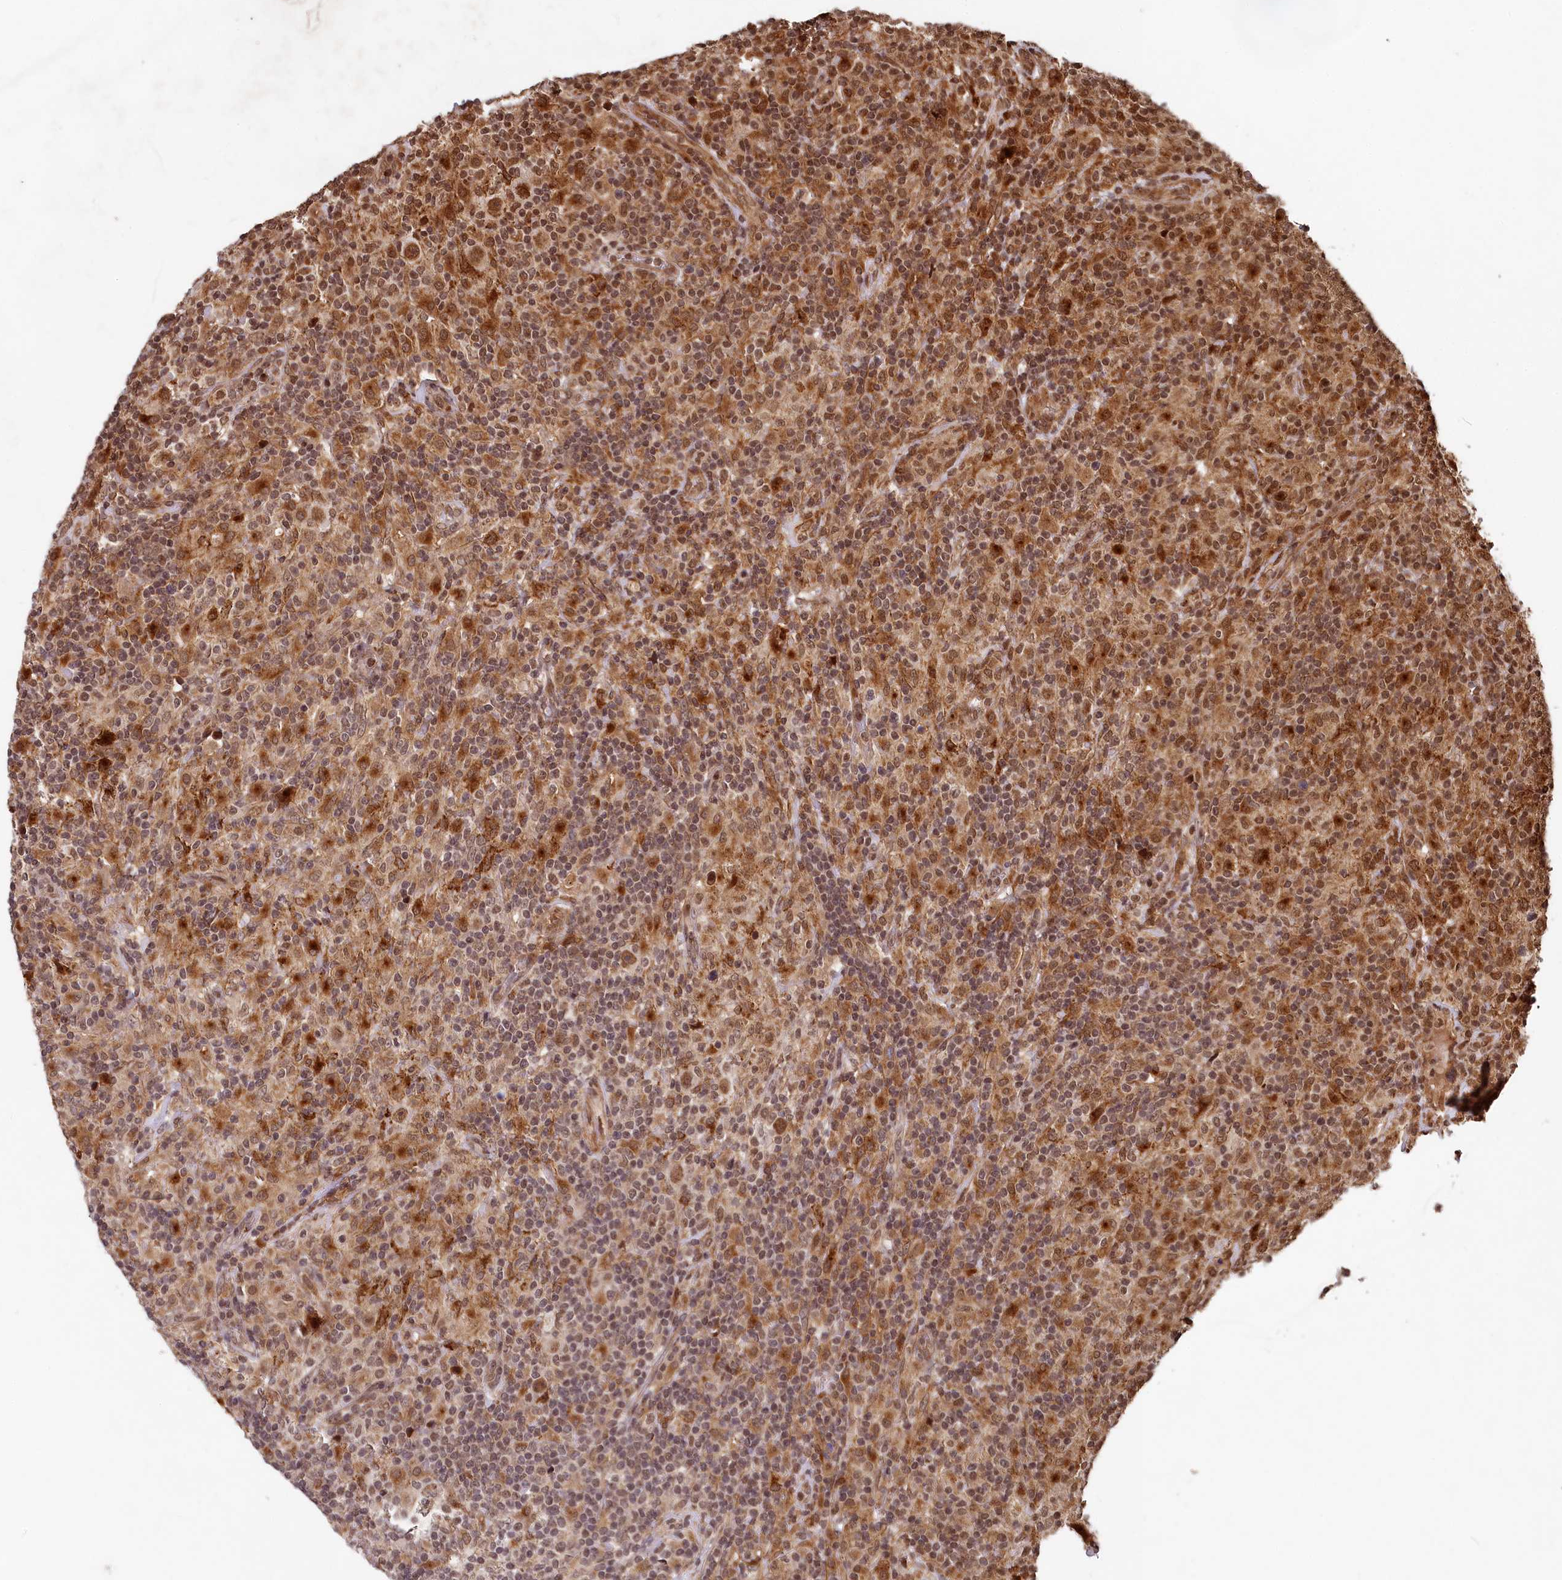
{"staining": {"intensity": "moderate", "quantity": ">75%", "location": "cytoplasmic/membranous,nuclear"}, "tissue": "lymphoma", "cell_type": "Tumor cells", "image_type": "cancer", "snomed": [{"axis": "morphology", "description": "Hodgkin's disease, NOS"}, {"axis": "topography", "description": "Lymph node"}], "caption": "Human Hodgkin's disease stained with a brown dye displays moderate cytoplasmic/membranous and nuclear positive staining in approximately >75% of tumor cells.", "gene": "TRIM23", "patient": {"sex": "male", "age": 70}}